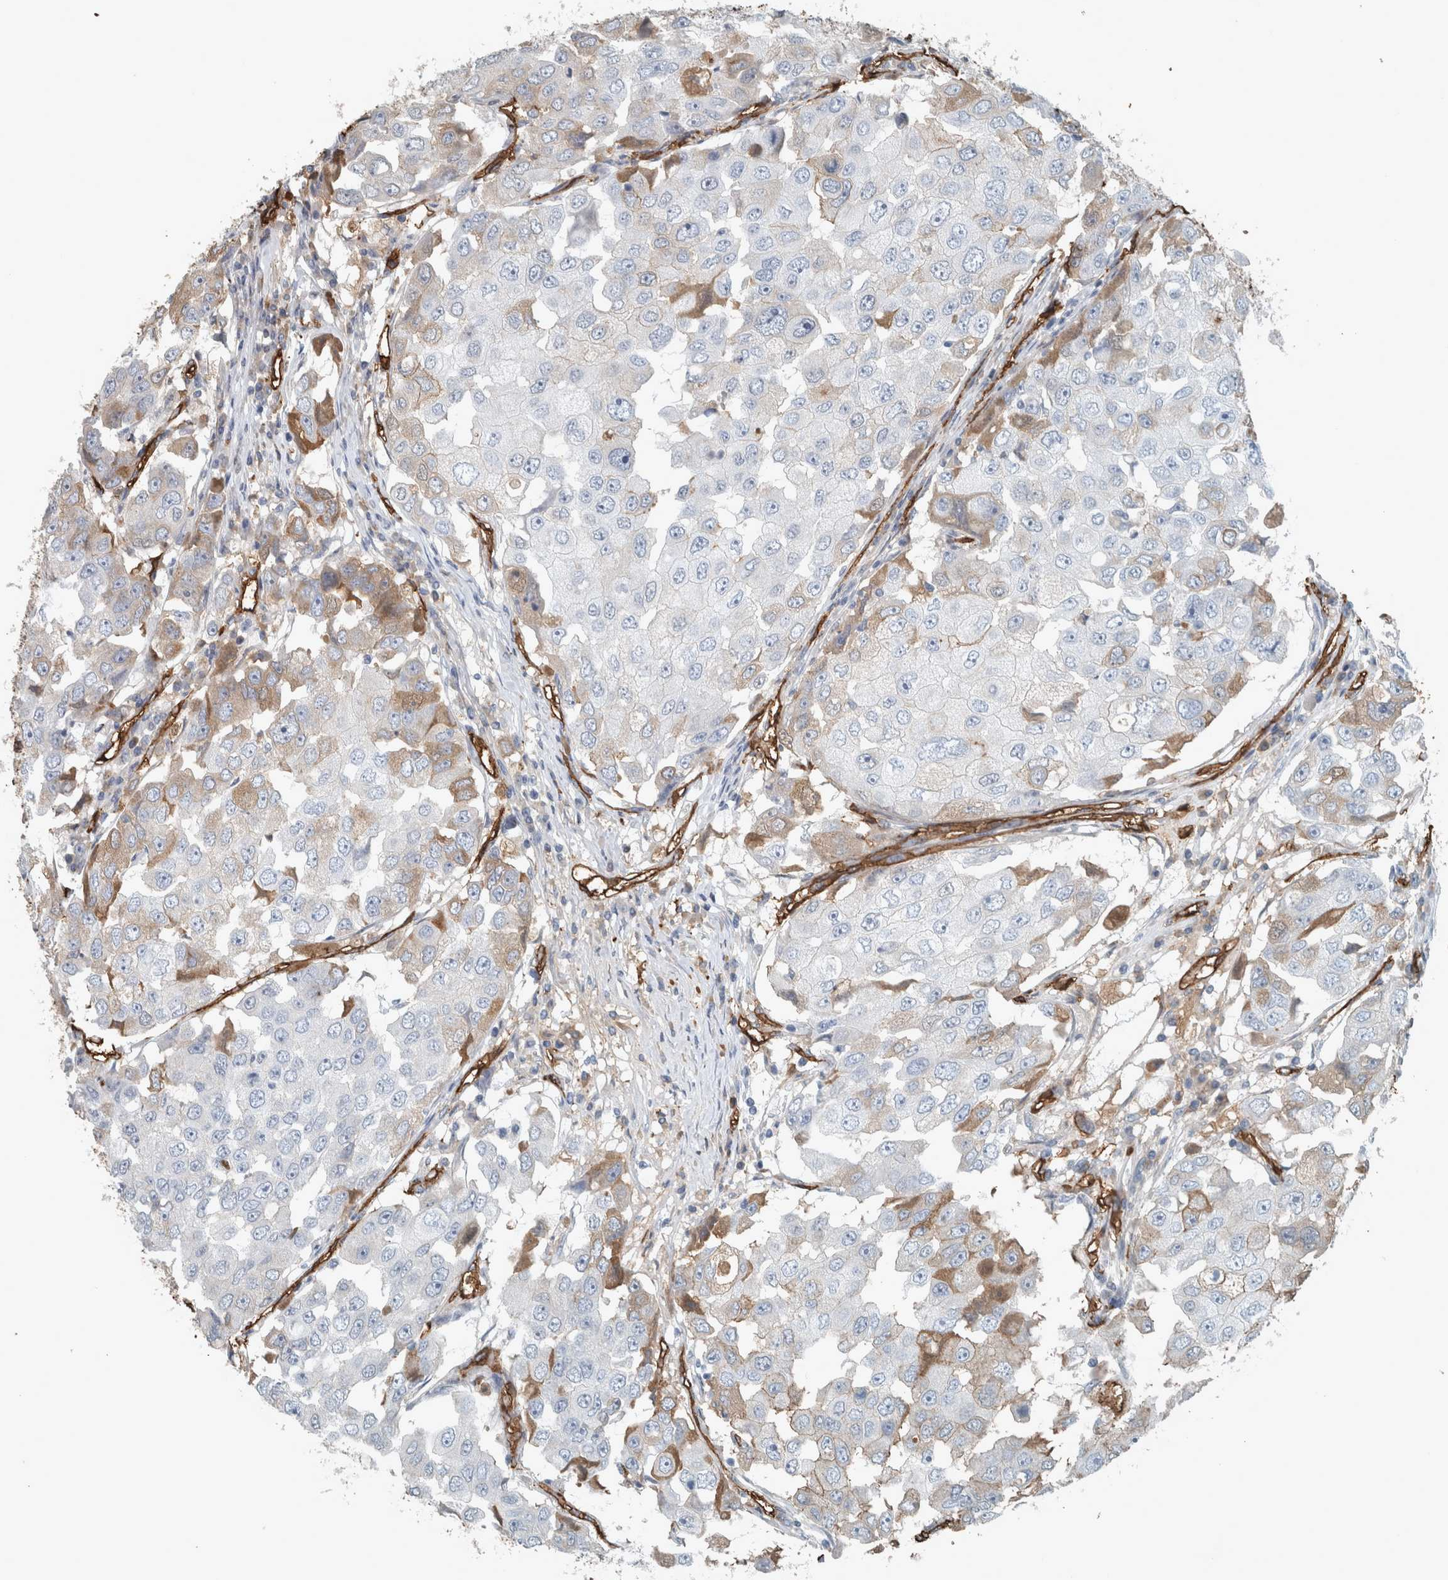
{"staining": {"intensity": "weak", "quantity": "<25%", "location": "cytoplasmic/membranous"}, "tissue": "breast cancer", "cell_type": "Tumor cells", "image_type": "cancer", "snomed": [{"axis": "morphology", "description": "Duct carcinoma"}, {"axis": "topography", "description": "Breast"}], "caption": "This is a histopathology image of immunohistochemistry (IHC) staining of breast cancer (intraductal carcinoma), which shows no expression in tumor cells. (Immunohistochemistry, brightfield microscopy, high magnification).", "gene": "LBP", "patient": {"sex": "female", "age": 27}}